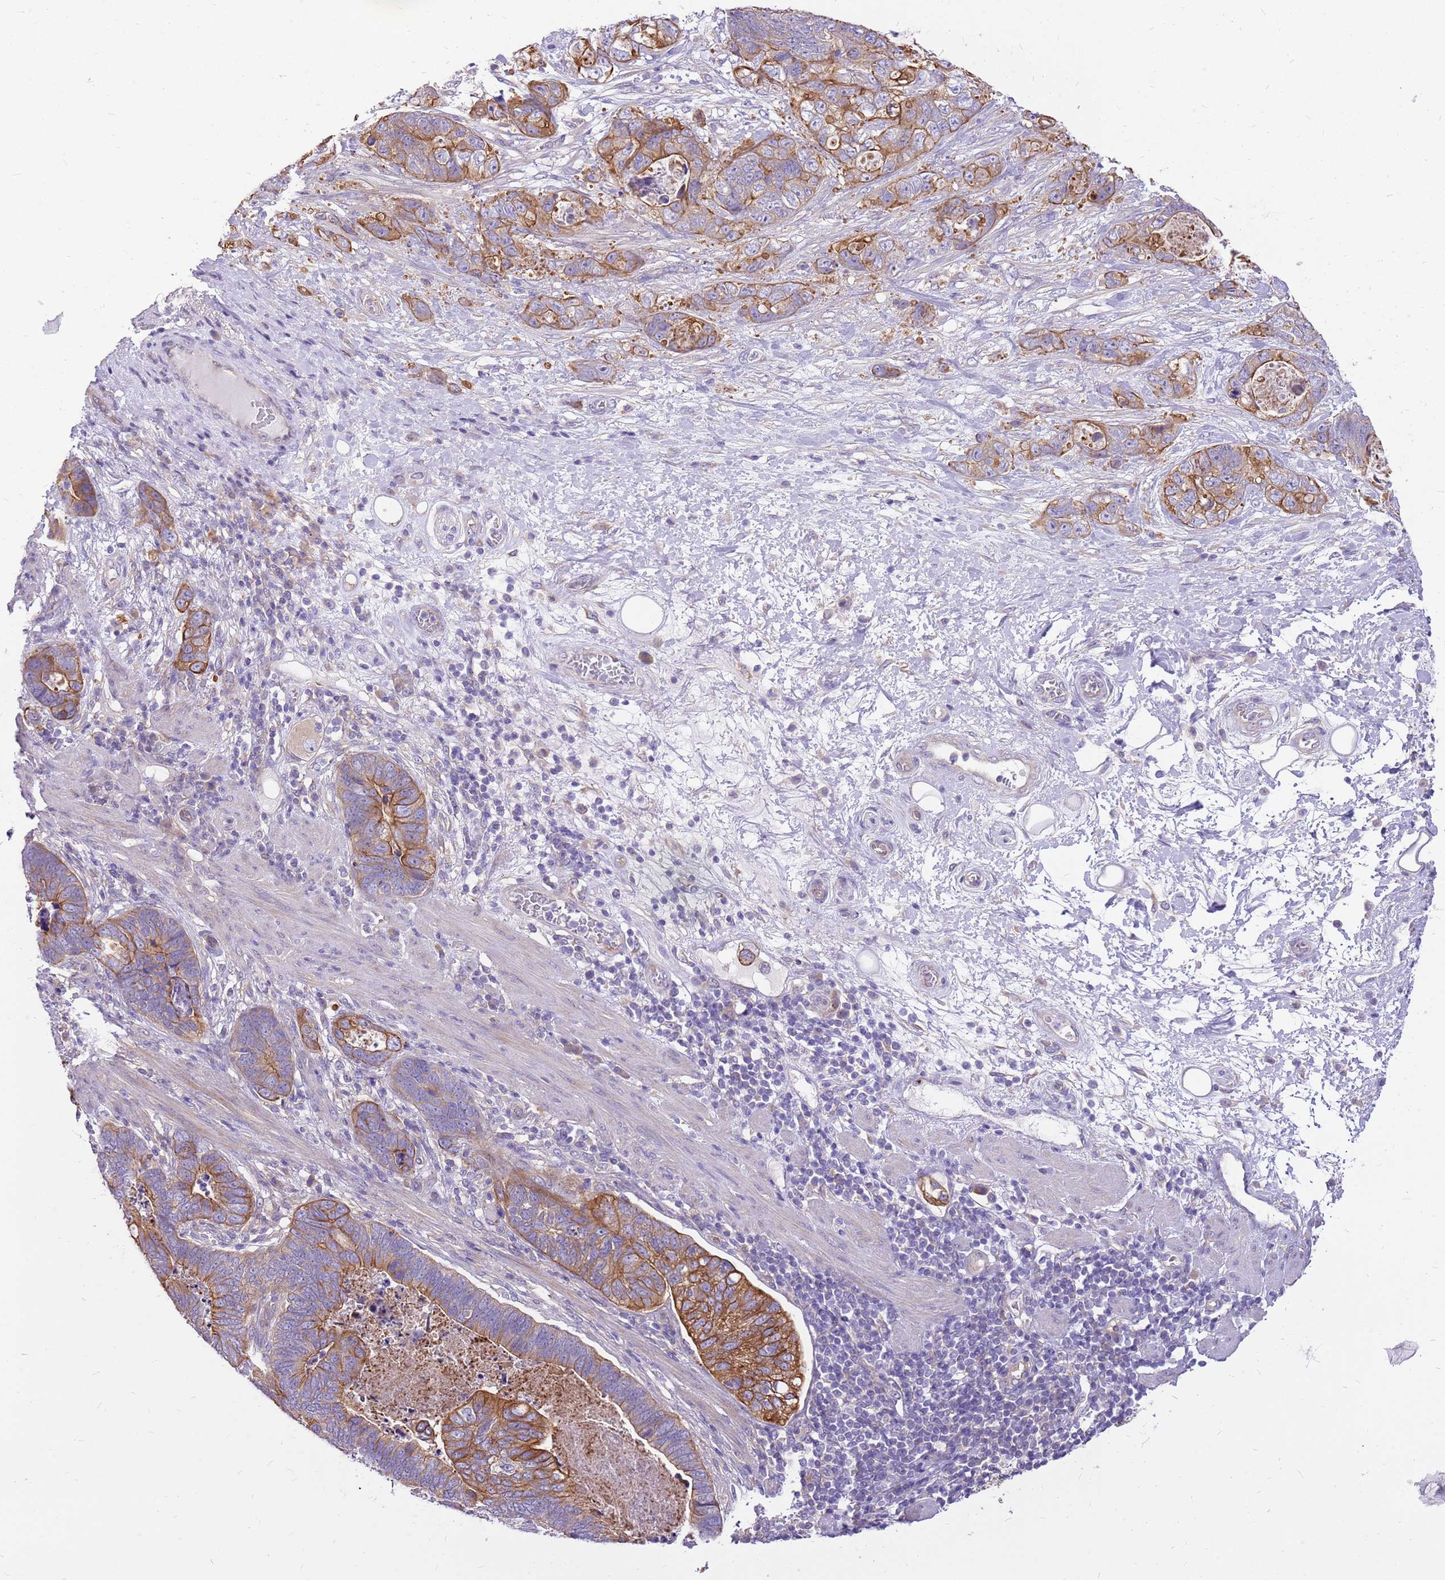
{"staining": {"intensity": "moderate", "quantity": ">75%", "location": "cytoplasmic/membranous"}, "tissue": "stomach cancer", "cell_type": "Tumor cells", "image_type": "cancer", "snomed": [{"axis": "morphology", "description": "Normal tissue, NOS"}, {"axis": "morphology", "description": "Adenocarcinoma, NOS"}, {"axis": "topography", "description": "Stomach"}], "caption": "The image shows staining of adenocarcinoma (stomach), revealing moderate cytoplasmic/membranous protein staining (brown color) within tumor cells.", "gene": "WASHC4", "patient": {"sex": "female", "age": 89}}